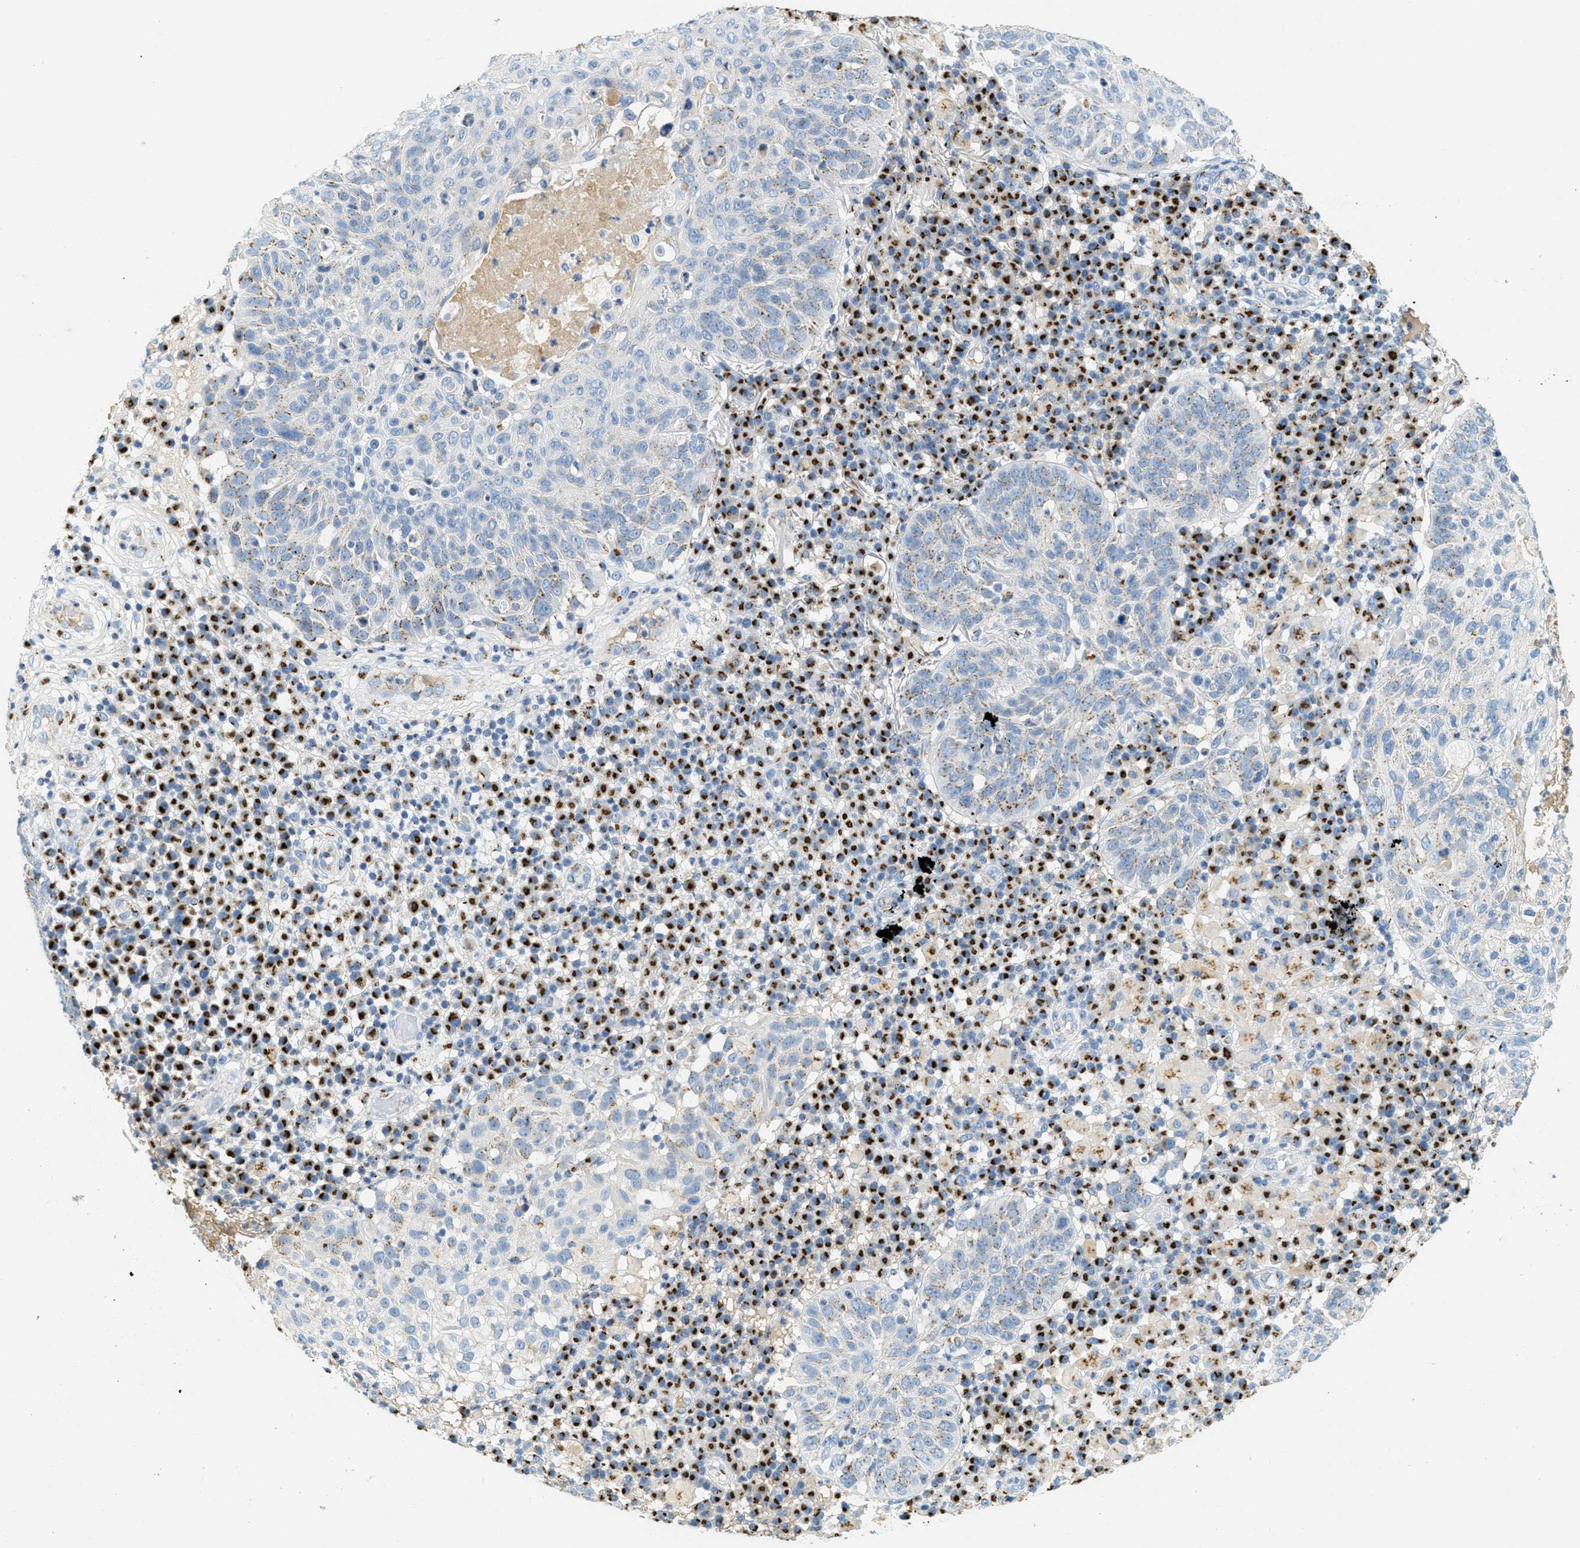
{"staining": {"intensity": "negative", "quantity": "none", "location": "none"}, "tissue": "skin cancer", "cell_type": "Tumor cells", "image_type": "cancer", "snomed": [{"axis": "morphology", "description": "Squamous cell carcinoma in situ, NOS"}, {"axis": "morphology", "description": "Squamous cell carcinoma, NOS"}, {"axis": "topography", "description": "Skin"}], "caption": "IHC of skin squamous cell carcinoma reveals no staining in tumor cells.", "gene": "ENTPD4", "patient": {"sex": "male", "age": 93}}